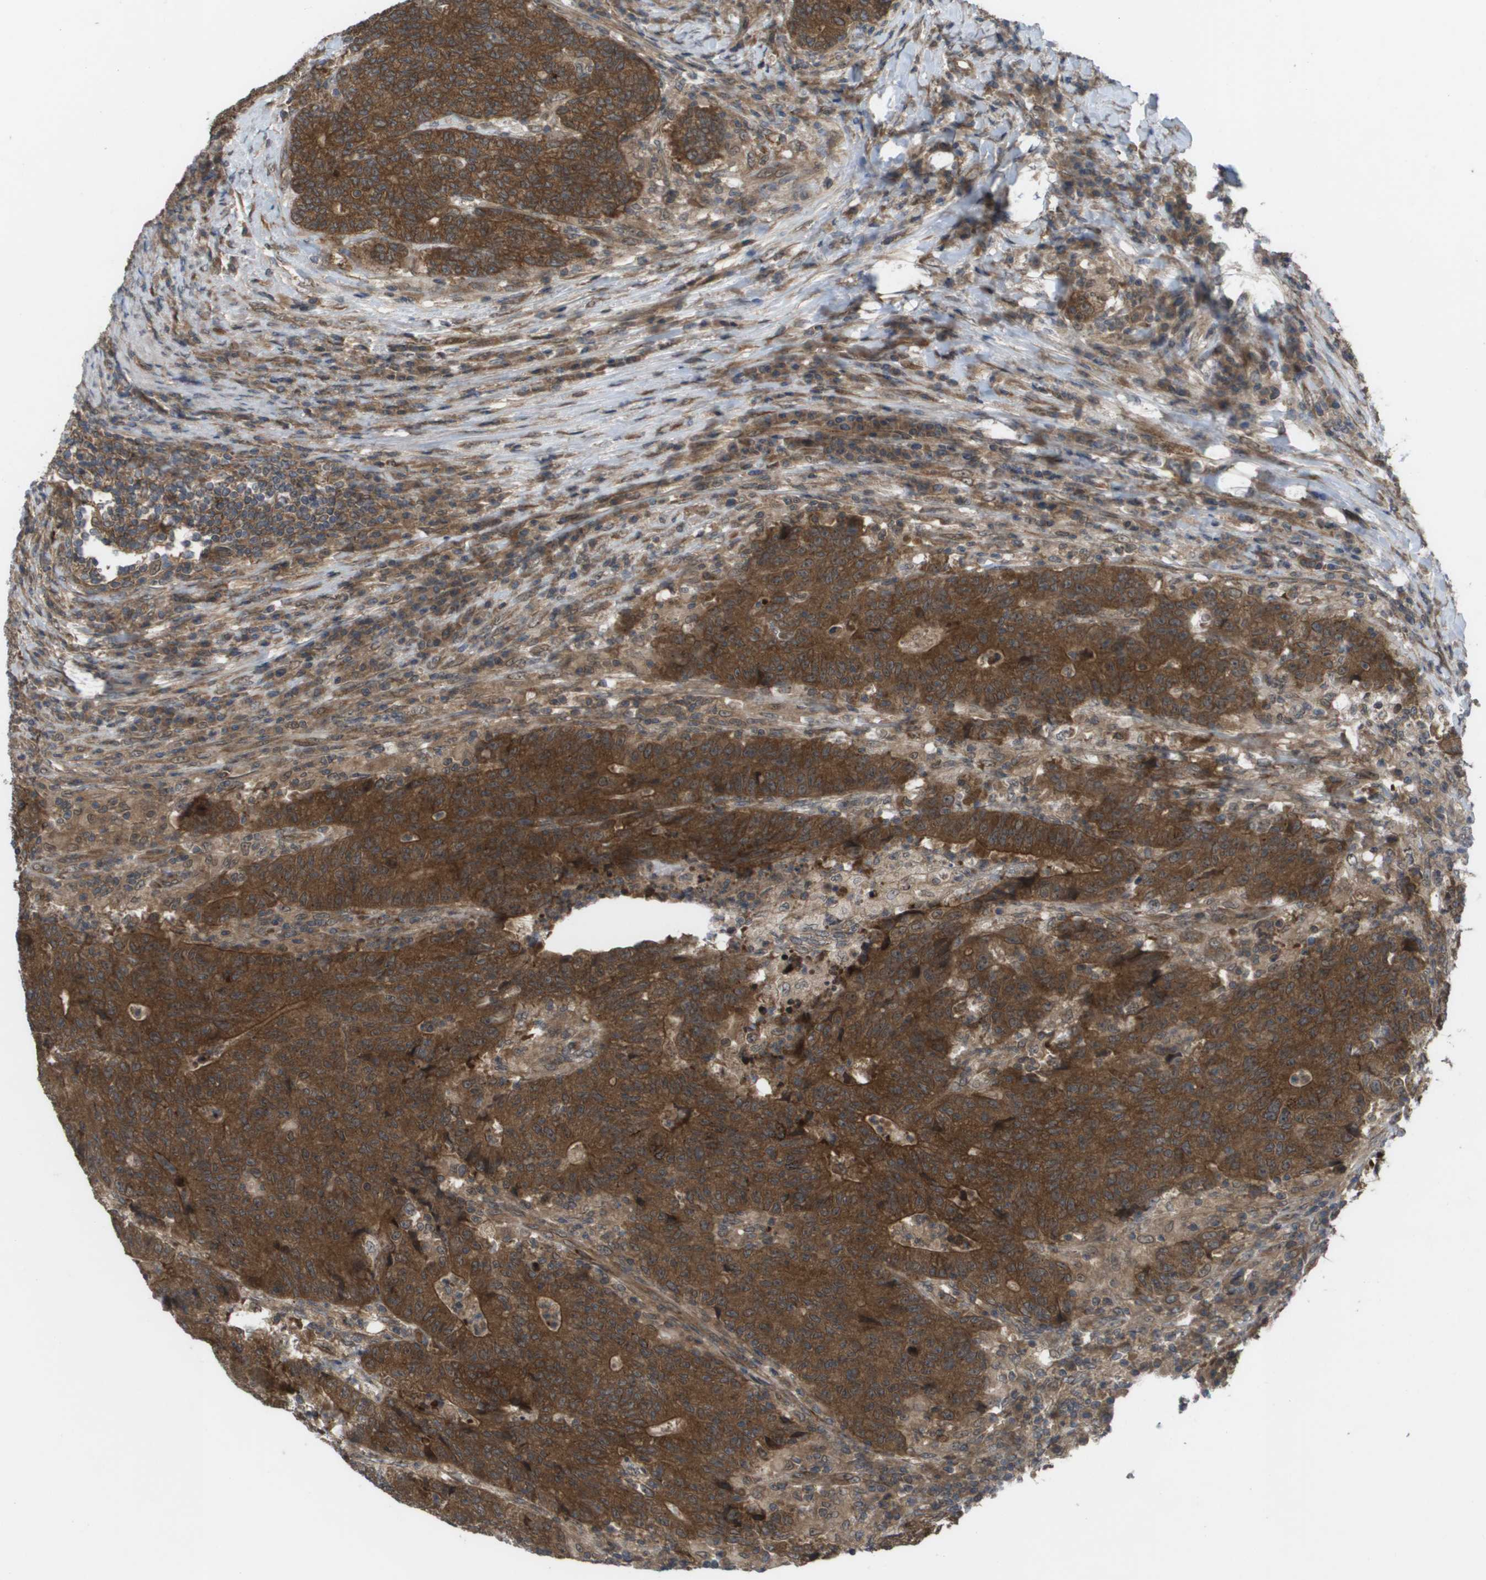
{"staining": {"intensity": "moderate", "quantity": ">75%", "location": "cytoplasmic/membranous"}, "tissue": "colorectal cancer", "cell_type": "Tumor cells", "image_type": "cancer", "snomed": [{"axis": "morphology", "description": "Normal tissue, NOS"}, {"axis": "morphology", "description": "Adenocarcinoma, NOS"}, {"axis": "topography", "description": "Colon"}], "caption": "Protein staining shows moderate cytoplasmic/membranous expression in approximately >75% of tumor cells in colorectal cancer. The staining is performed using DAB brown chromogen to label protein expression. The nuclei are counter-stained blue using hematoxylin.", "gene": "CTPS2", "patient": {"sex": "female", "age": 75}}